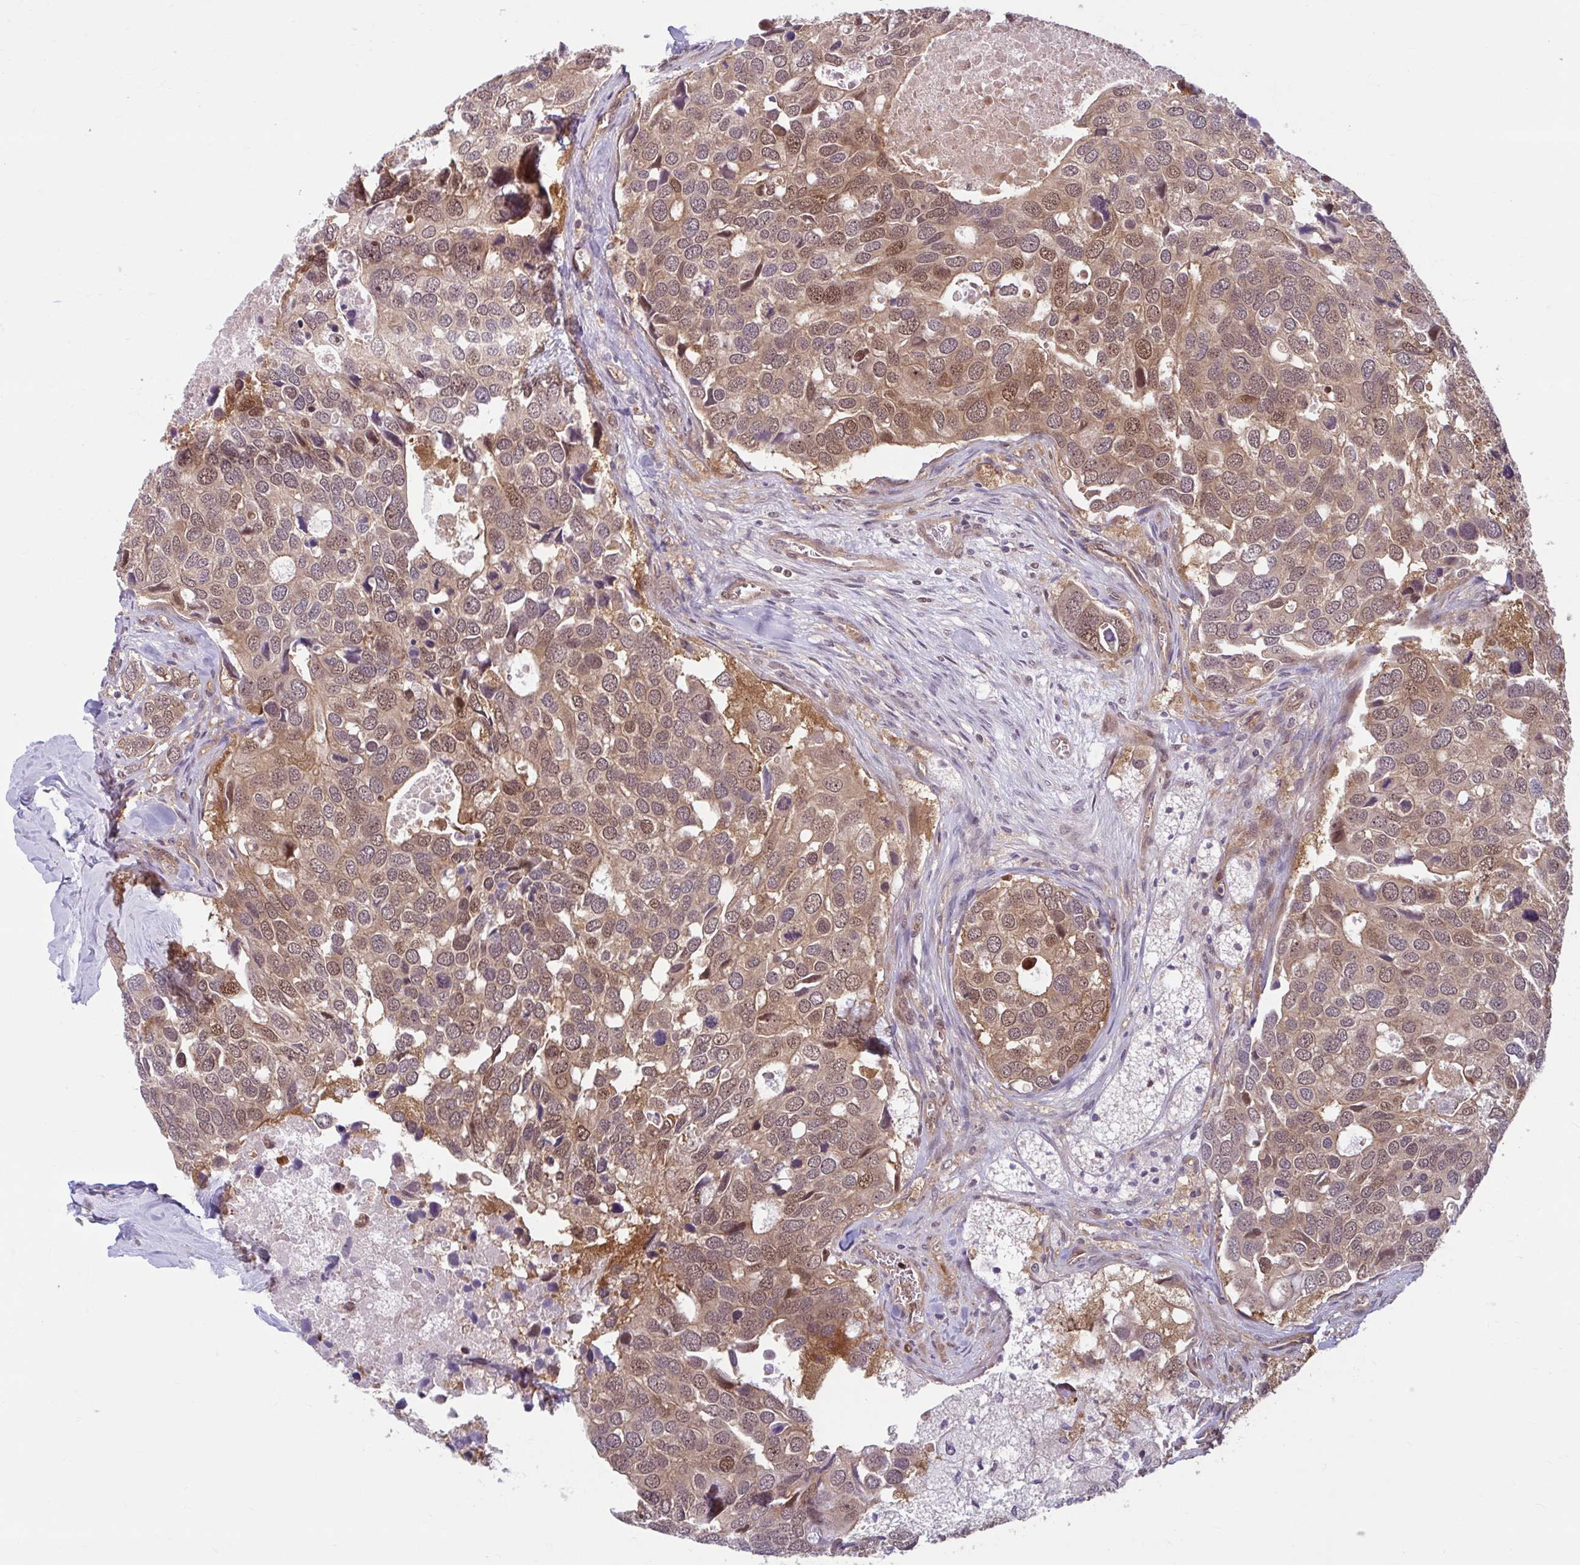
{"staining": {"intensity": "moderate", "quantity": ">75%", "location": "cytoplasmic/membranous,nuclear"}, "tissue": "breast cancer", "cell_type": "Tumor cells", "image_type": "cancer", "snomed": [{"axis": "morphology", "description": "Duct carcinoma"}, {"axis": "topography", "description": "Breast"}], "caption": "Tumor cells exhibit medium levels of moderate cytoplasmic/membranous and nuclear positivity in approximately >75% of cells in human breast cancer (infiltrating ductal carcinoma).", "gene": "HMBS", "patient": {"sex": "female", "age": 83}}